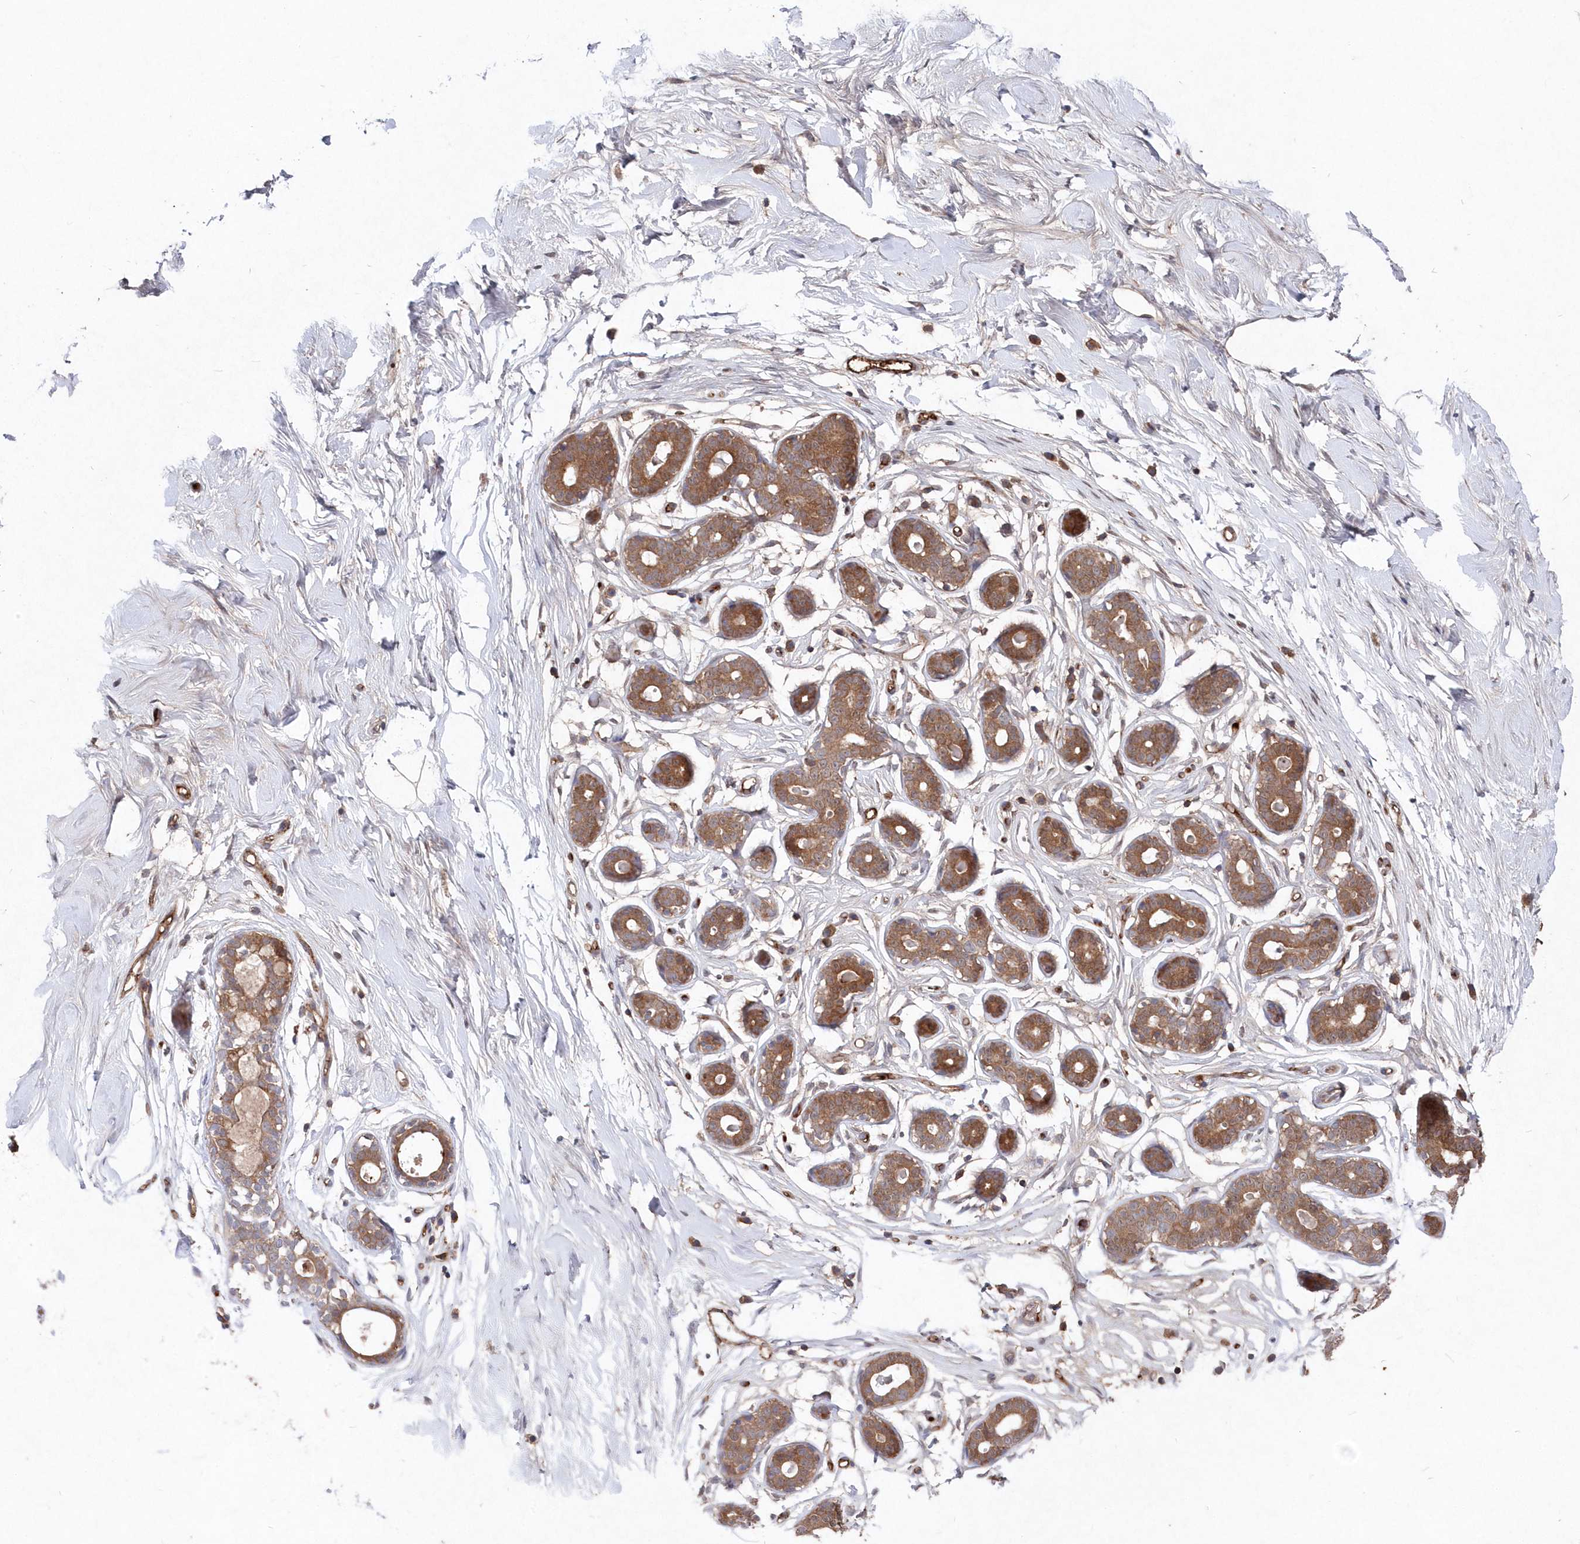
{"staining": {"intensity": "weak", "quantity": "<25%", "location": "cytoplasmic/membranous"}, "tissue": "breast", "cell_type": "Adipocytes", "image_type": "normal", "snomed": [{"axis": "morphology", "description": "Normal tissue, NOS"}, {"axis": "morphology", "description": "Adenoma, NOS"}, {"axis": "topography", "description": "Breast"}], "caption": "Immunohistochemistry (IHC) micrograph of benign breast stained for a protein (brown), which demonstrates no expression in adipocytes. (Brightfield microscopy of DAB (3,3'-diaminobenzidine) immunohistochemistry at high magnification).", "gene": "ABHD14B", "patient": {"sex": "female", "age": 23}}